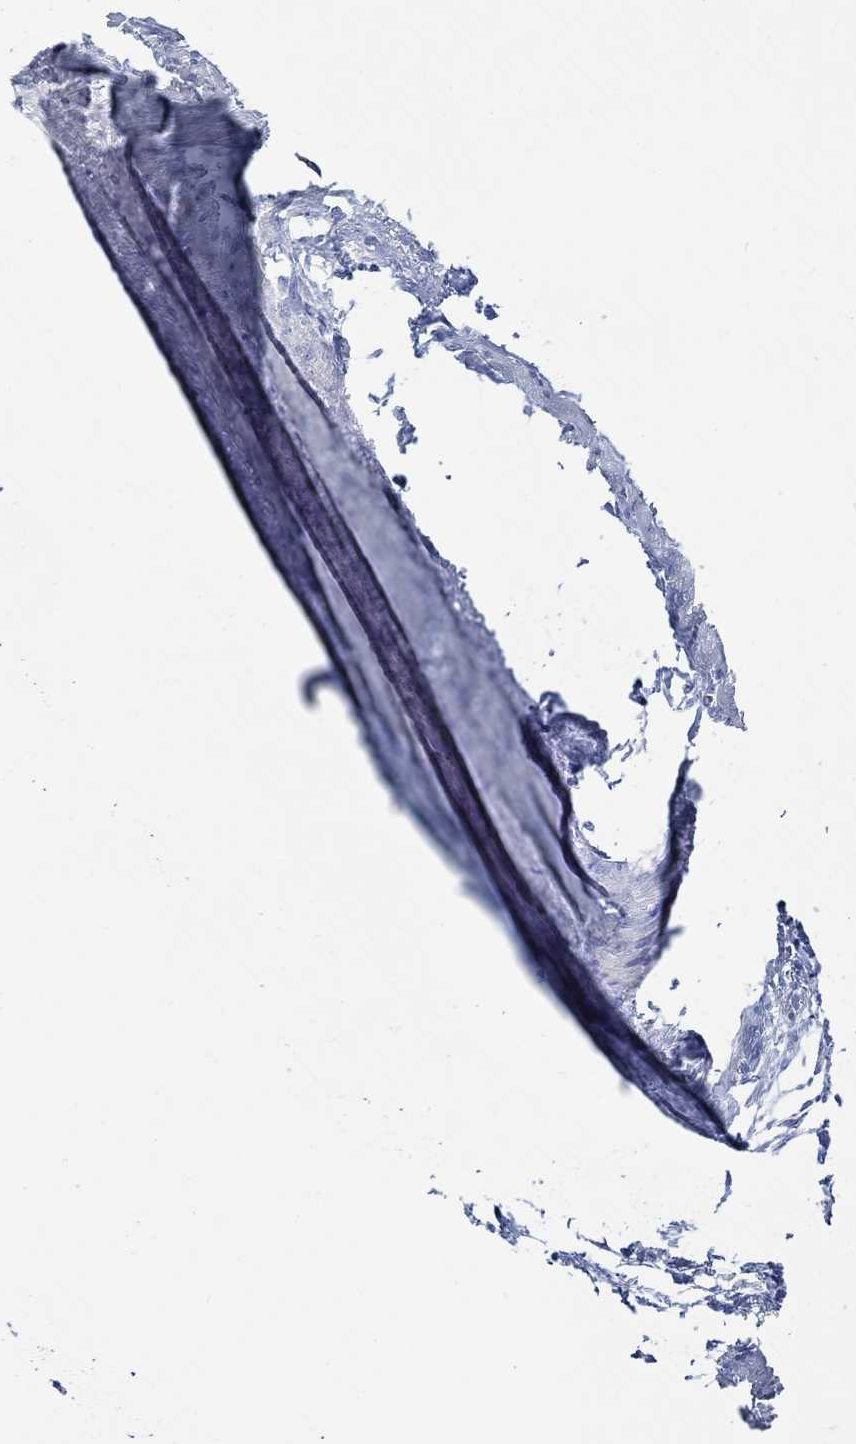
{"staining": {"intensity": "negative", "quantity": "none", "location": "none"}, "tissue": "colorectal cancer", "cell_type": "Tumor cells", "image_type": "cancer", "snomed": [{"axis": "morphology", "description": "Adenocarcinoma, NOS"}, {"axis": "topography", "description": "Rectum"}], "caption": "Photomicrograph shows no significant protein expression in tumor cells of adenocarcinoma (colorectal). The staining is performed using DAB brown chromogen with nuclei counter-stained in using hematoxylin.", "gene": "SVEP1", "patient": {"sex": "male", "age": 64}}